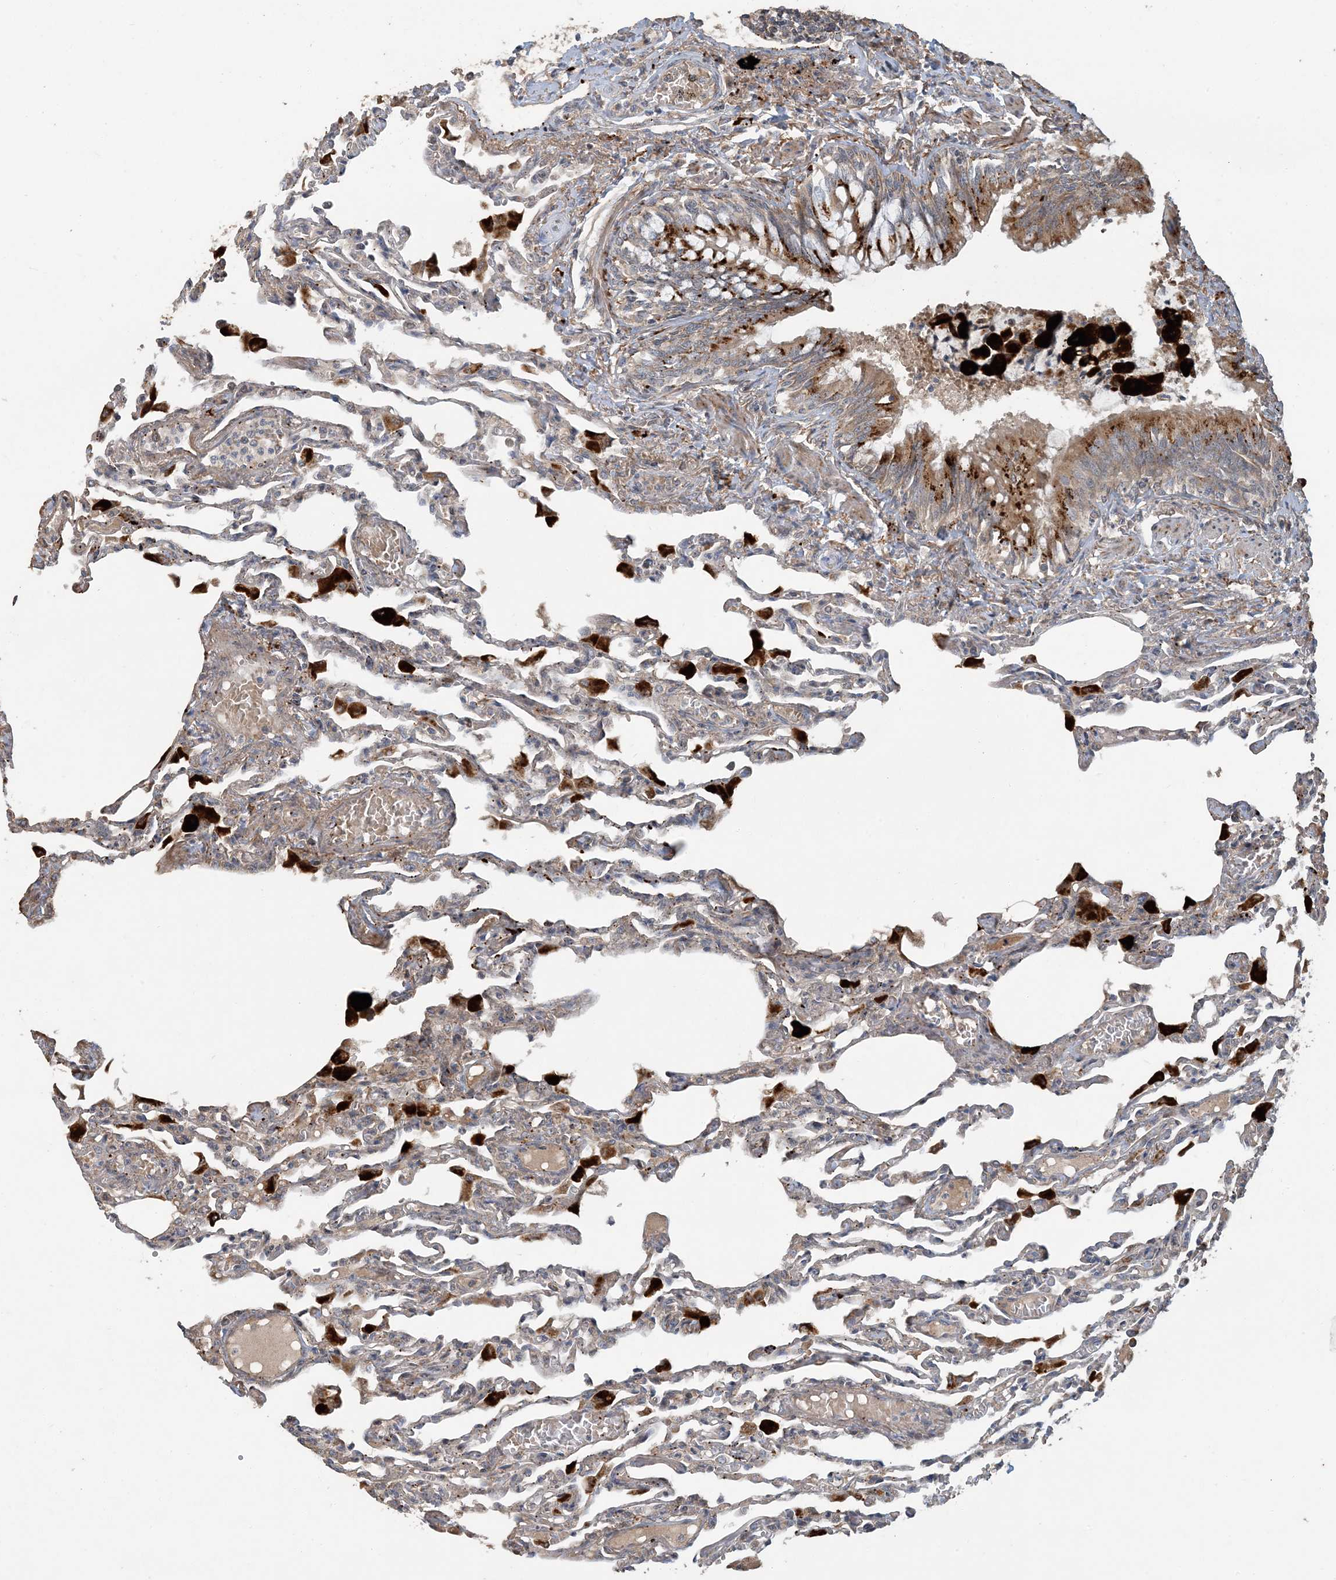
{"staining": {"intensity": "weak", "quantity": "25%-75%", "location": "cytoplasmic/membranous"}, "tissue": "lung", "cell_type": "Alveolar cells", "image_type": "normal", "snomed": [{"axis": "morphology", "description": "Normal tissue, NOS"}, {"axis": "topography", "description": "Bronchus"}, {"axis": "topography", "description": "Lung"}], "caption": "Brown immunohistochemical staining in normal lung exhibits weak cytoplasmic/membranous expression in about 25%-75% of alveolar cells.", "gene": "LTN1", "patient": {"sex": "female", "age": 49}}